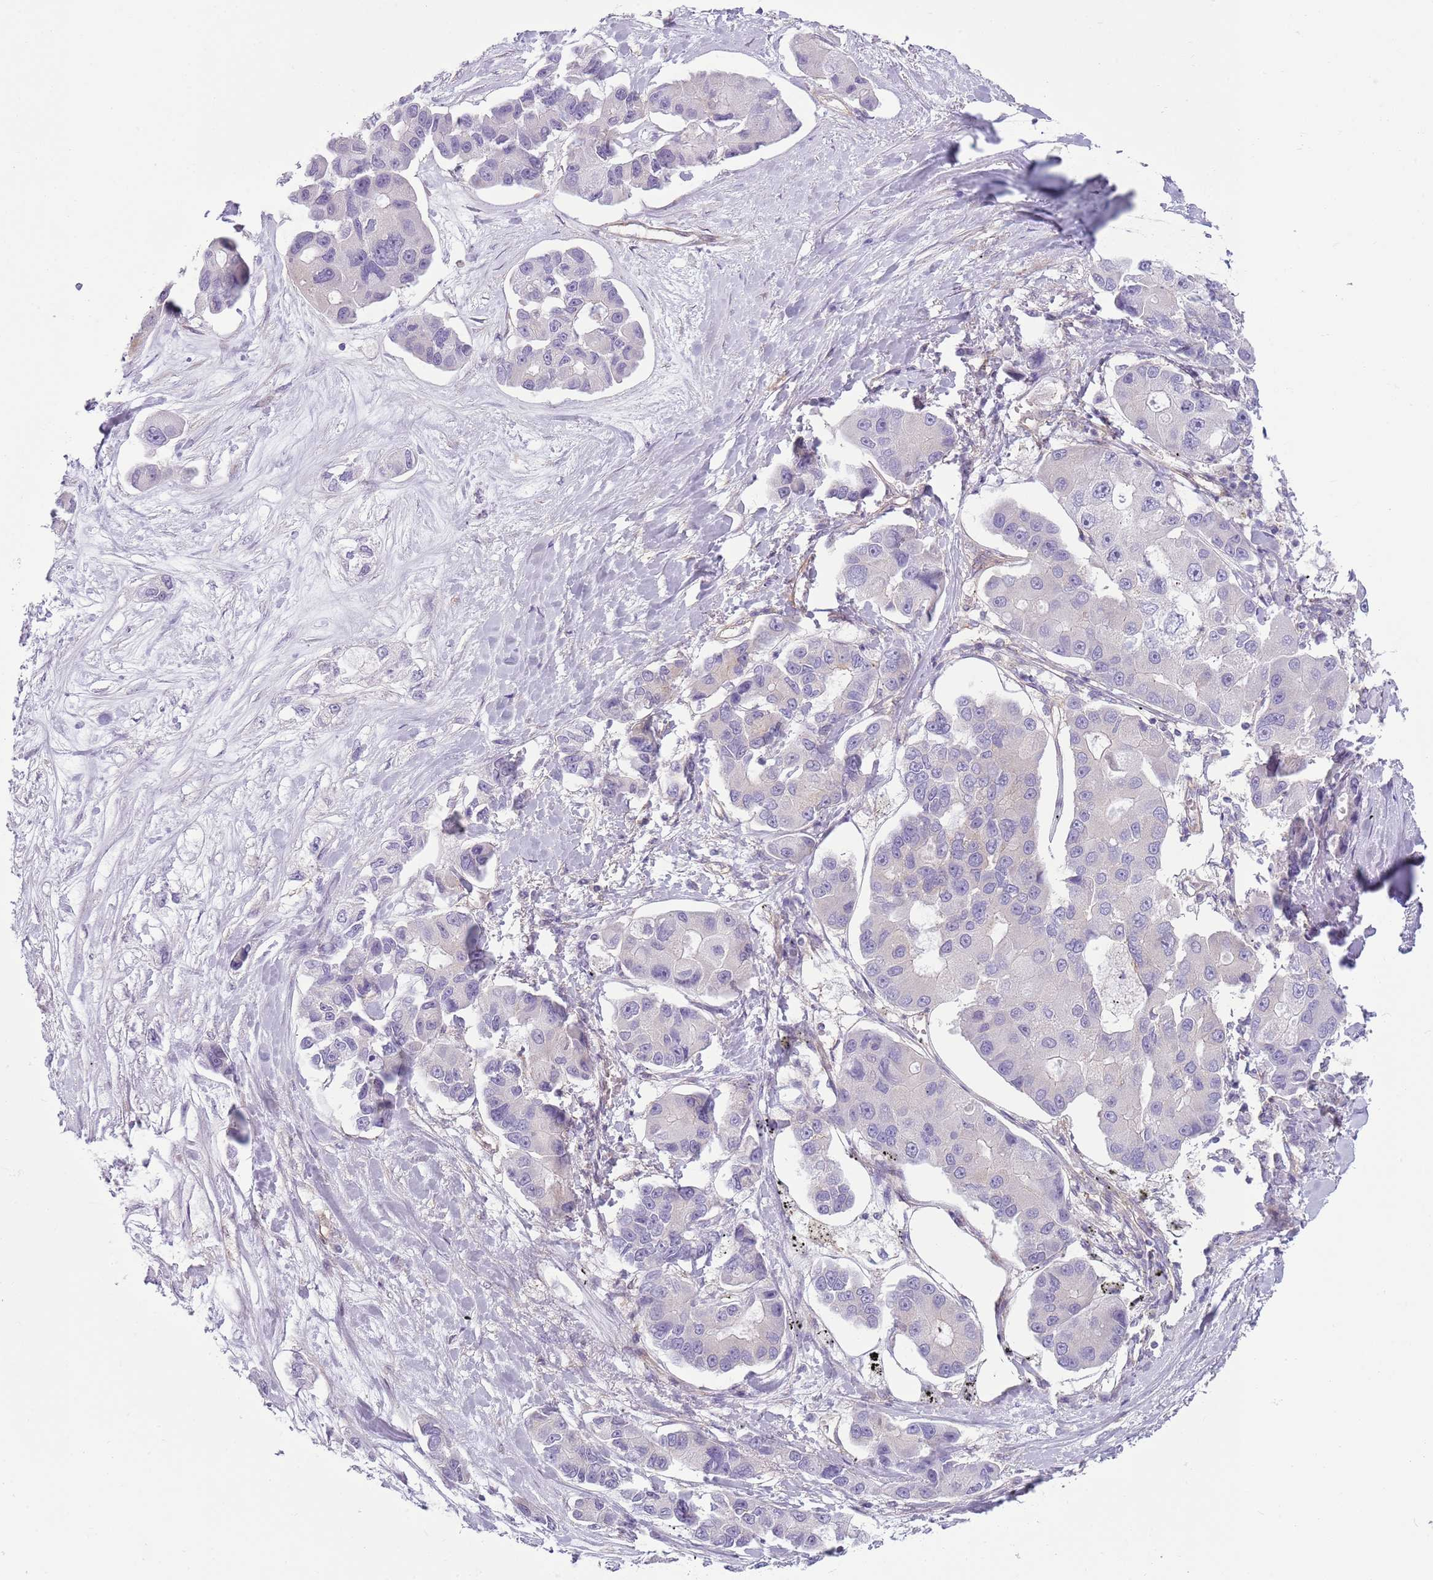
{"staining": {"intensity": "negative", "quantity": "none", "location": "none"}, "tissue": "lung cancer", "cell_type": "Tumor cells", "image_type": "cancer", "snomed": [{"axis": "morphology", "description": "Adenocarcinoma, NOS"}, {"axis": "topography", "description": "Lung"}], "caption": "DAB (3,3'-diaminobenzidine) immunohistochemical staining of human lung cancer shows no significant expression in tumor cells.", "gene": "SNX1", "patient": {"sex": "female", "age": 54}}